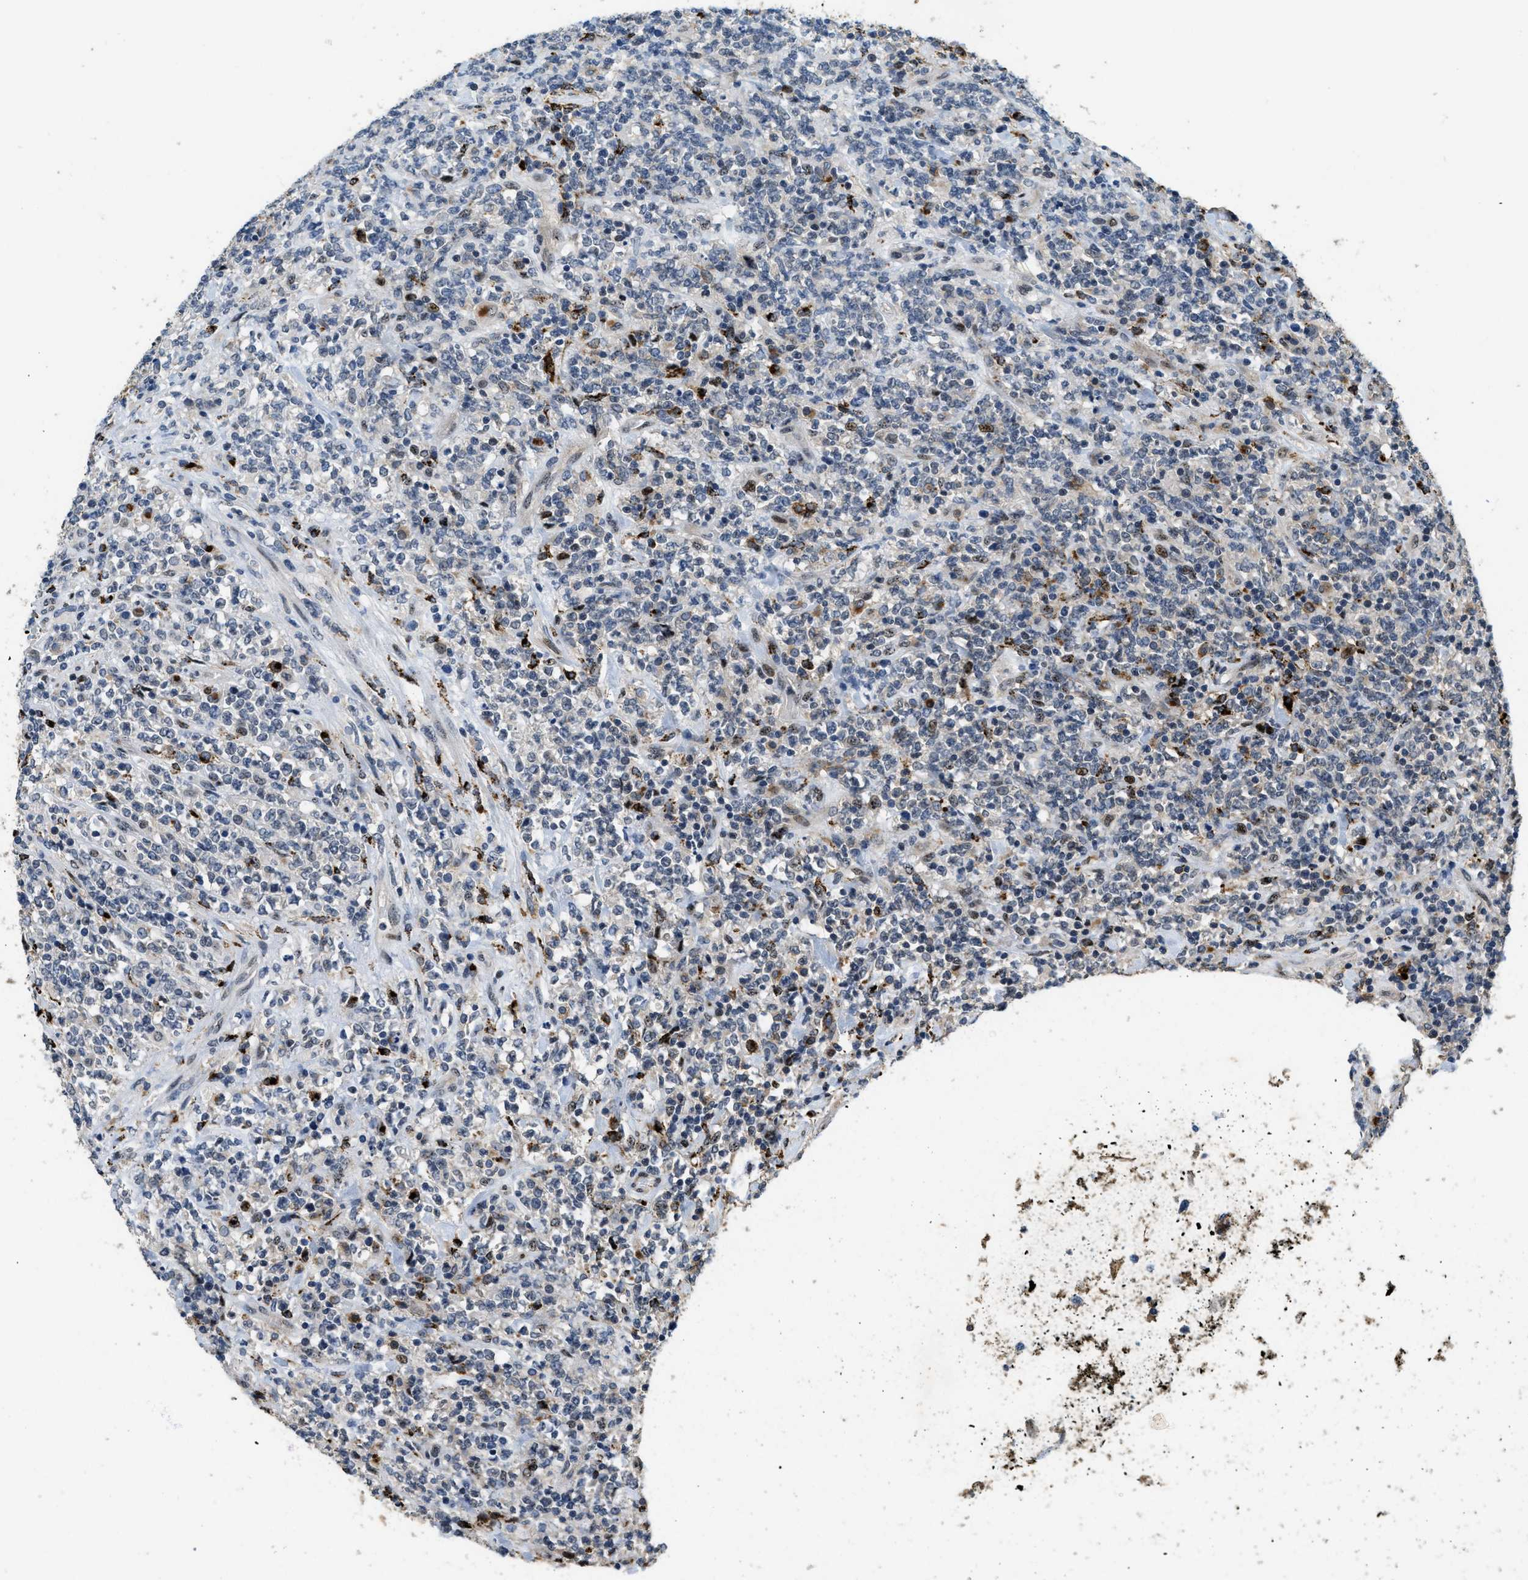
{"staining": {"intensity": "negative", "quantity": "none", "location": "none"}, "tissue": "lymphoma", "cell_type": "Tumor cells", "image_type": "cancer", "snomed": [{"axis": "morphology", "description": "Malignant lymphoma, non-Hodgkin's type, High grade"}, {"axis": "topography", "description": "Soft tissue"}], "caption": "Tumor cells show no significant protein expression in high-grade malignant lymphoma, non-Hodgkin's type.", "gene": "BMPR2", "patient": {"sex": "male", "age": 18}}